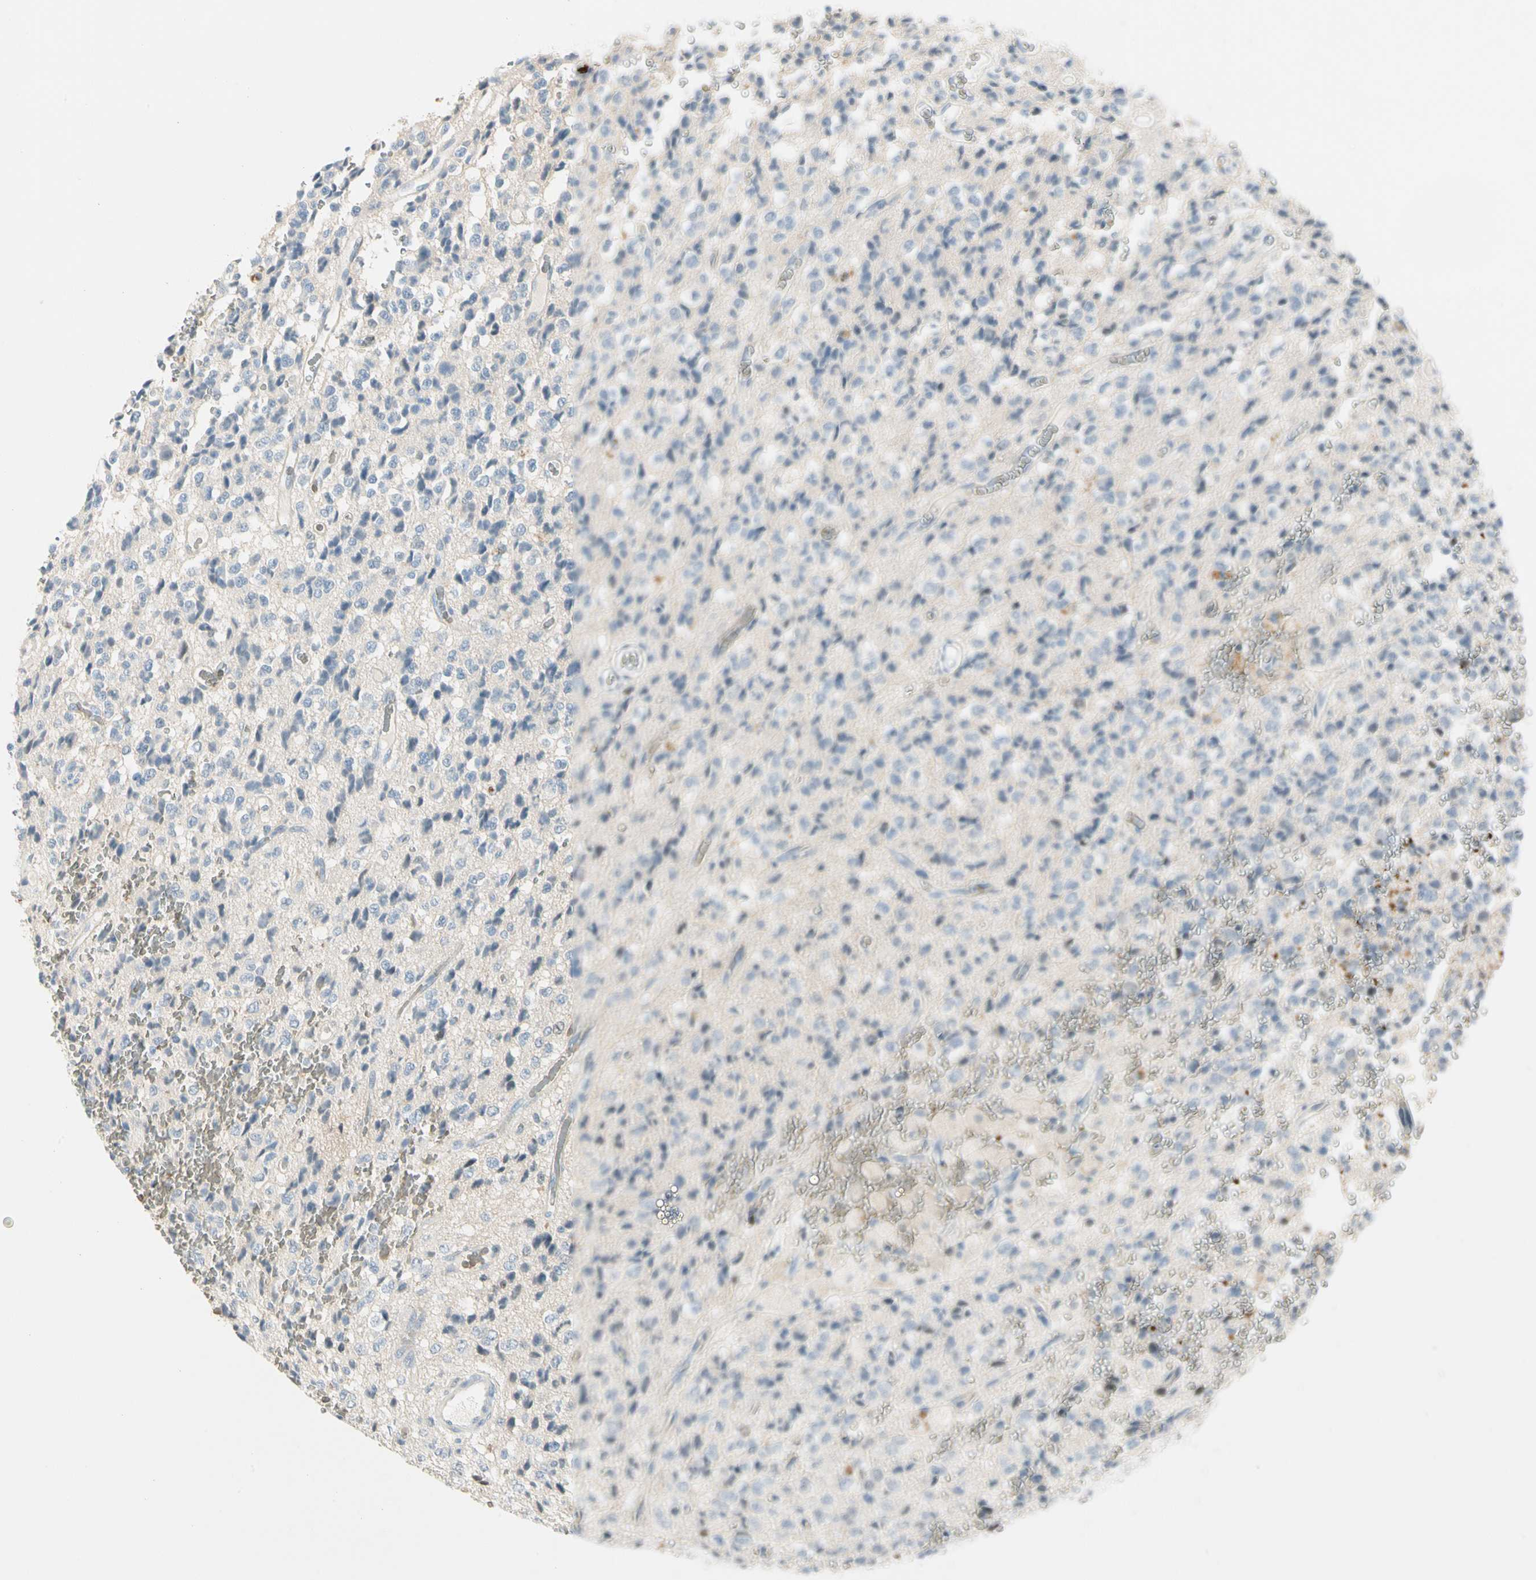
{"staining": {"intensity": "negative", "quantity": "none", "location": "none"}, "tissue": "glioma", "cell_type": "Tumor cells", "image_type": "cancer", "snomed": [{"axis": "morphology", "description": "Glioma, malignant, High grade"}, {"axis": "topography", "description": "pancreas cauda"}], "caption": "Immunohistochemical staining of malignant glioma (high-grade) displays no significant expression in tumor cells.", "gene": "CA1", "patient": {"sex": "male", "age": 60}}